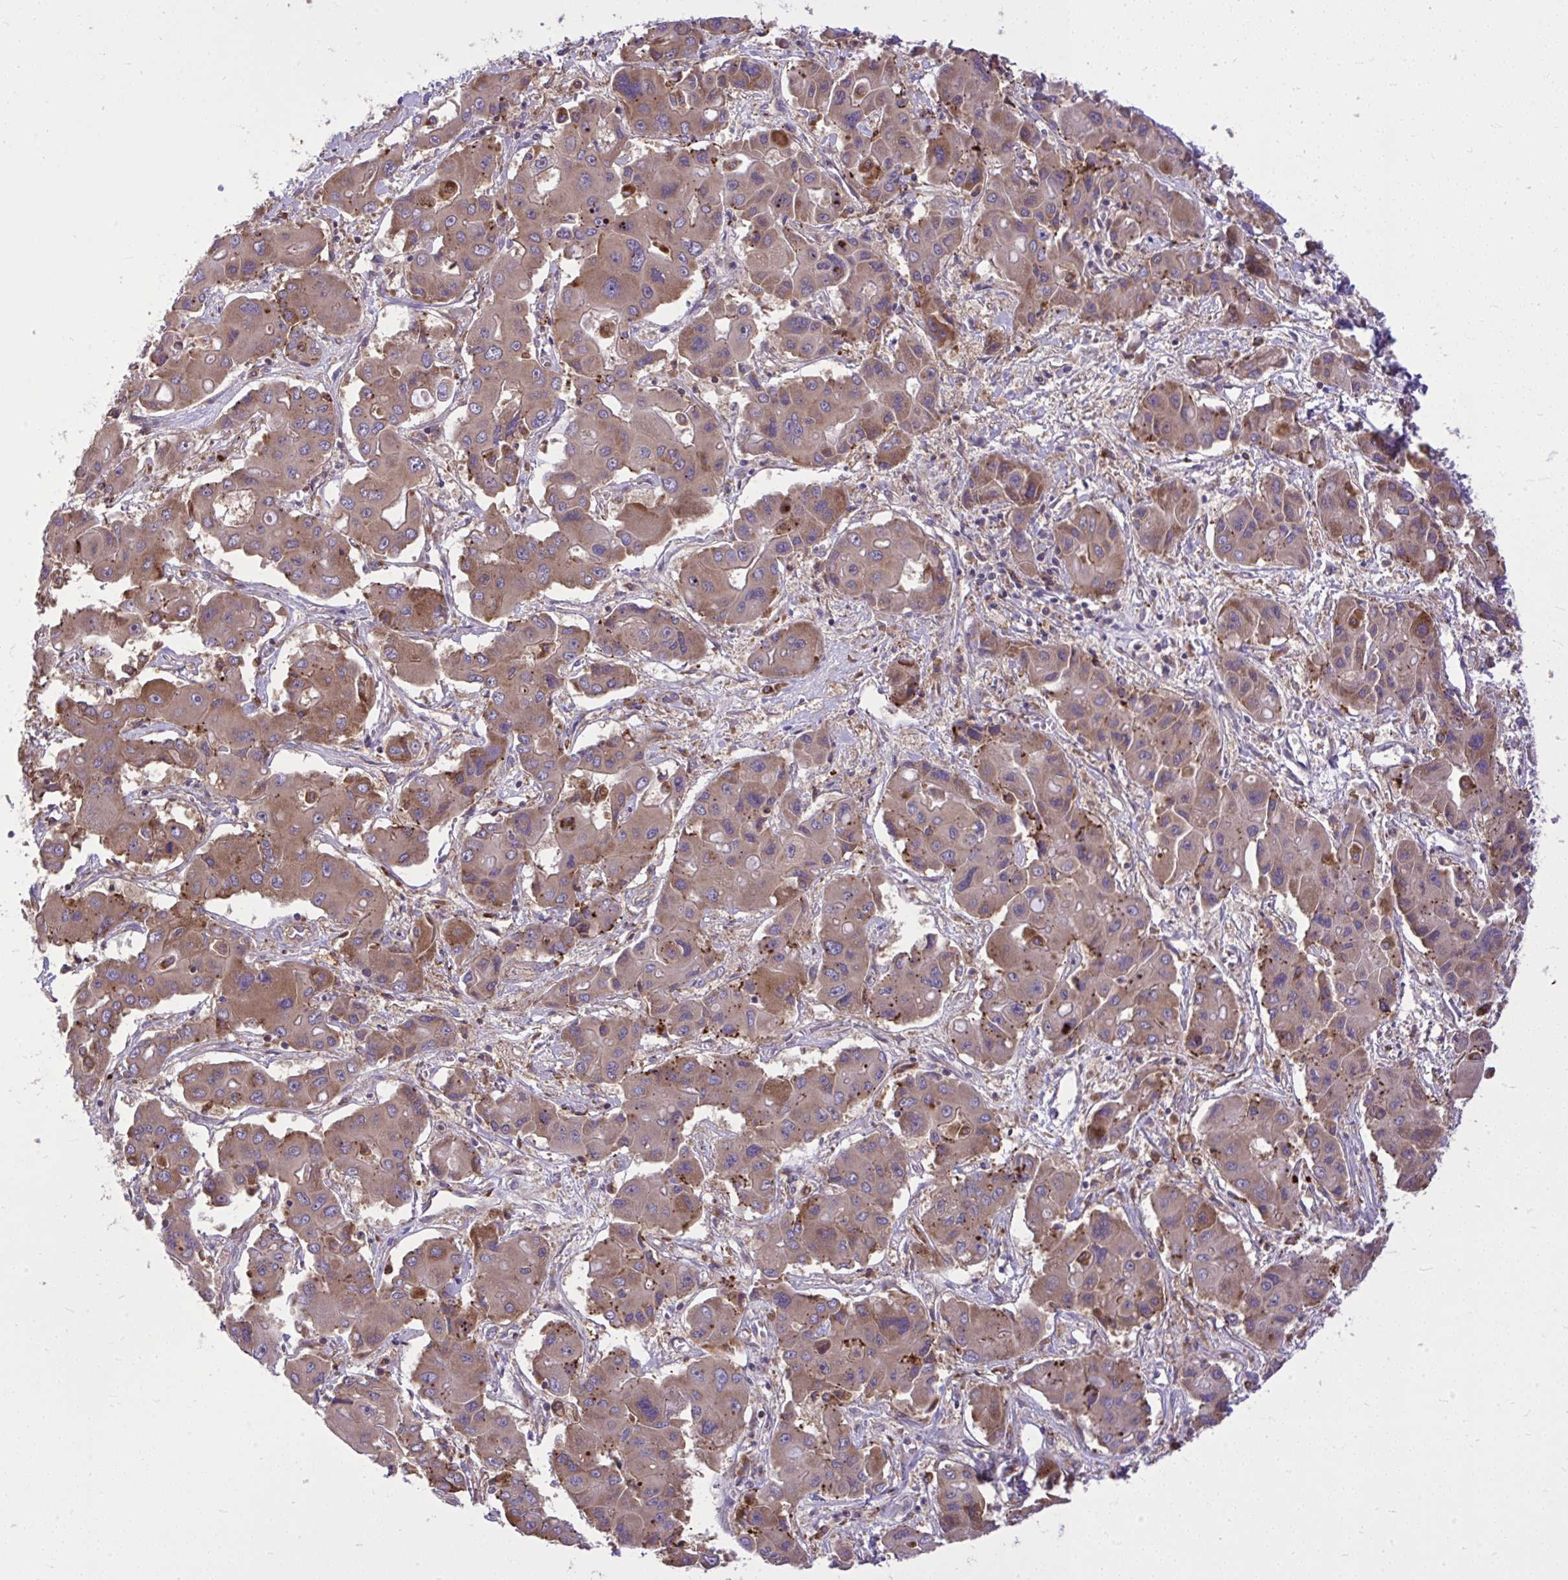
{"staining": {"intensity": "weak", "quantity": ">75%", "location": "cytoplasmic/membranous"}, "tissue": "liver cancer", "cell_type": "Tumor cells", "image_type": "cancer", "snomed": [{"axis": "morphology", "description": "Cholangiocarcinoma"}, {"axis": "topography", "description": "Liver"}], "caption": "IHC (DAB (3,3'-diaminobenzidine)) staining of human liver cholangiocarcinoma shows weak cytoplasmic/membranous protein expression in approximately >75% of tumor cells. The protein of interest is shown in brown color, while the nuclei are stained blue.", "gene": "PAIP2", "patient": {"sex": "male", "age": 67}}